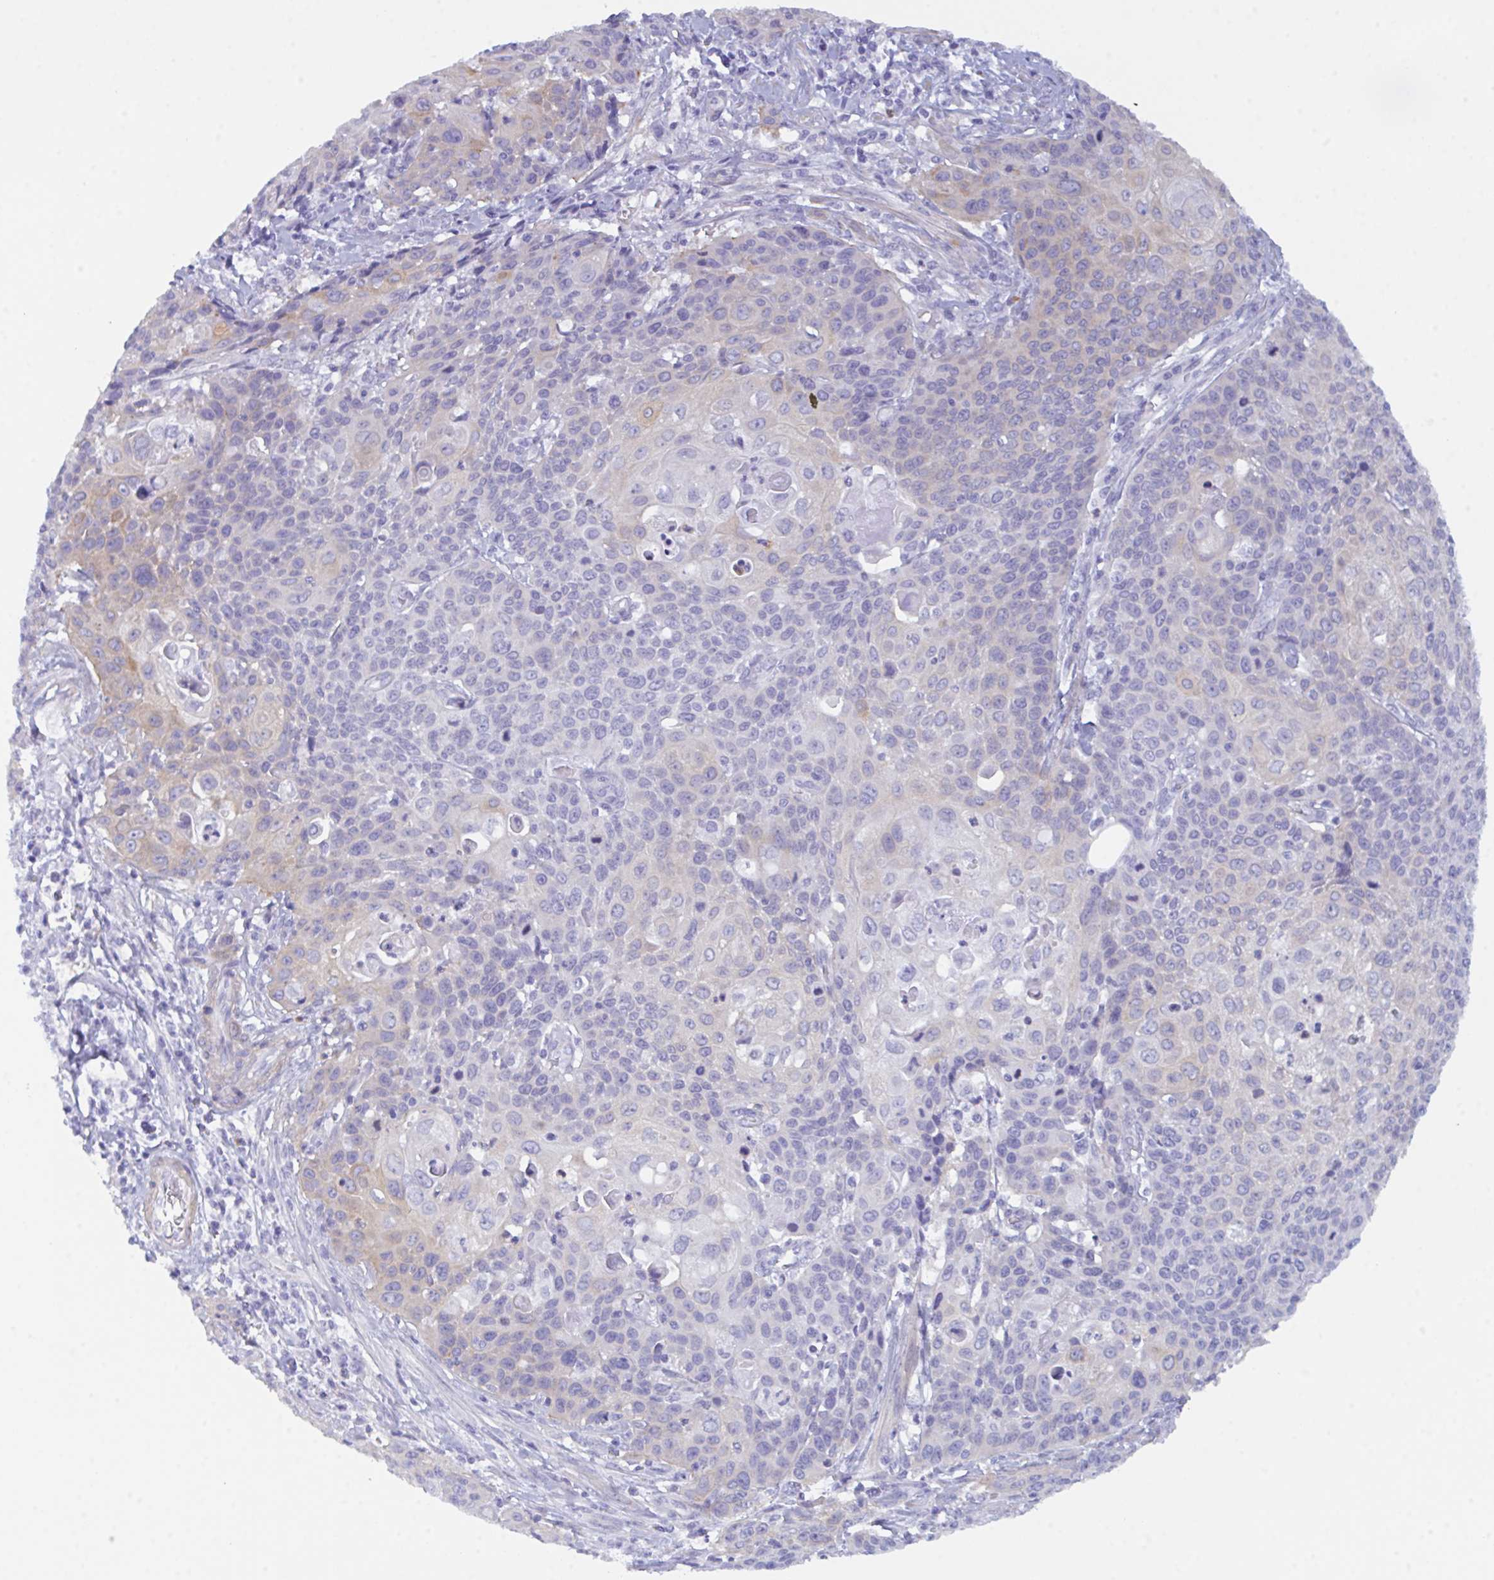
{"staining": {"intensity": "weak", "quantity": "<25%", "location": "cytoplasmic/membranous"}, "tissue": "cervical cancer", "cell_type": "Tumor cells", "image_type": "cancer", "snomed": [{"axis": "morphology", "description": "Squamous cell carcinoma, NOS"}, {"axis": "topography", "description": "Cervix"}], "caption": "This histopathology image is of cervical cancer stained with immunohistochemistry to label a protein in brown with the nuclei are counter-stained blue. There is no expression in tumor cells. (IHC, brightfield microscopy, high magnification).", "gene": "CEP170B", "patient": {"sex": "female", "age": 65}}